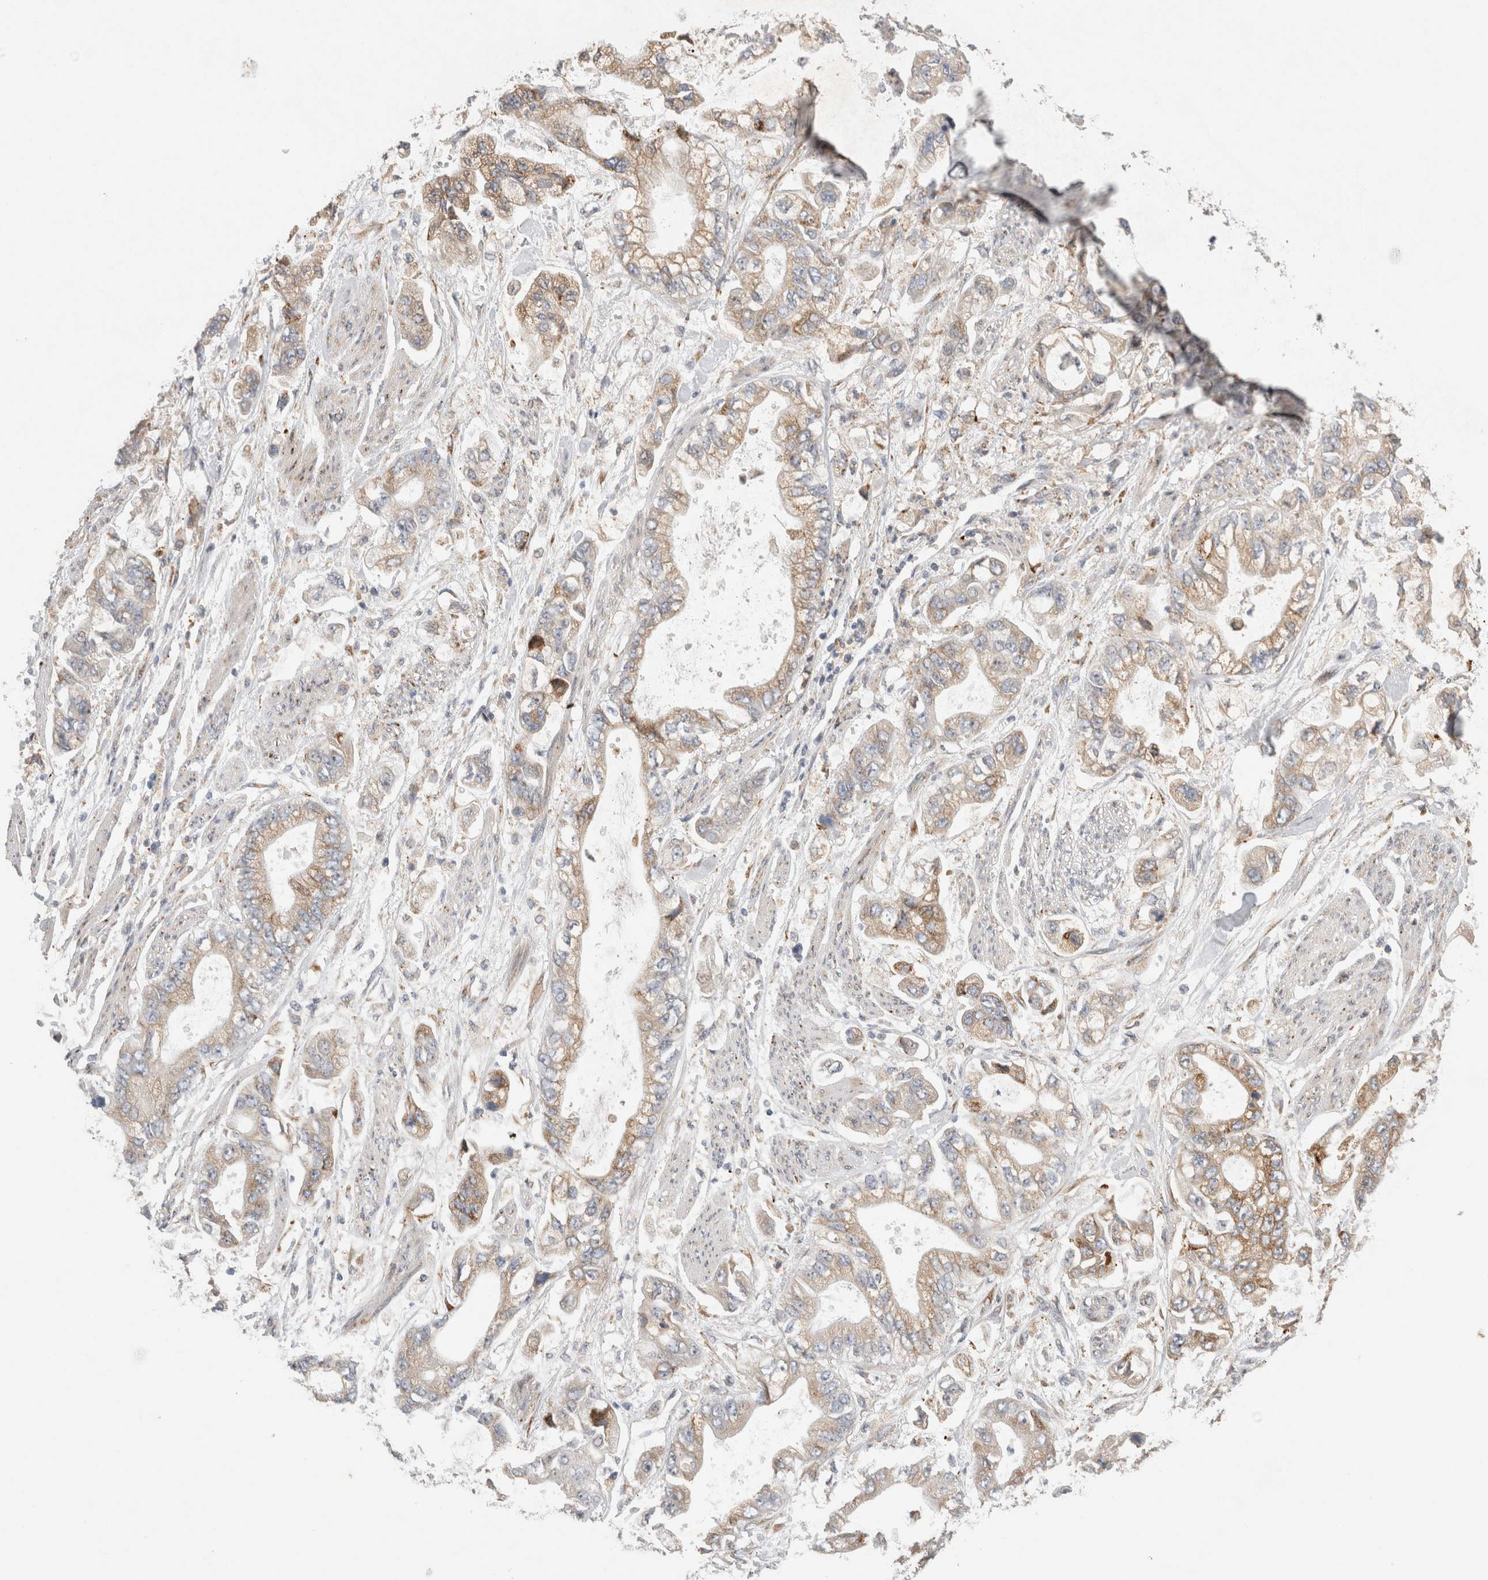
{"staining": {"intensity": "weak", "quantity": ">75%", "location": "cytoplasmic/membranous"}, "tissue": "stomach cancer", "cell_type": "Tumor cells", "image_type": "cancer", "snomed": [{"axis": "morphology", "description": "Normal tissue, NOS"}, {"axis": "morphology", "description": "Adenocarcinoma, NOS"}, {"axis": "topography", "description": "Stomach"}], "caption": "Adenocarcinoma (stomach) stained with a protein marker reveals weak staining in tumor cells.", "gene": "TRMT9B", "patient": {"sex": "male", "age": 62}}